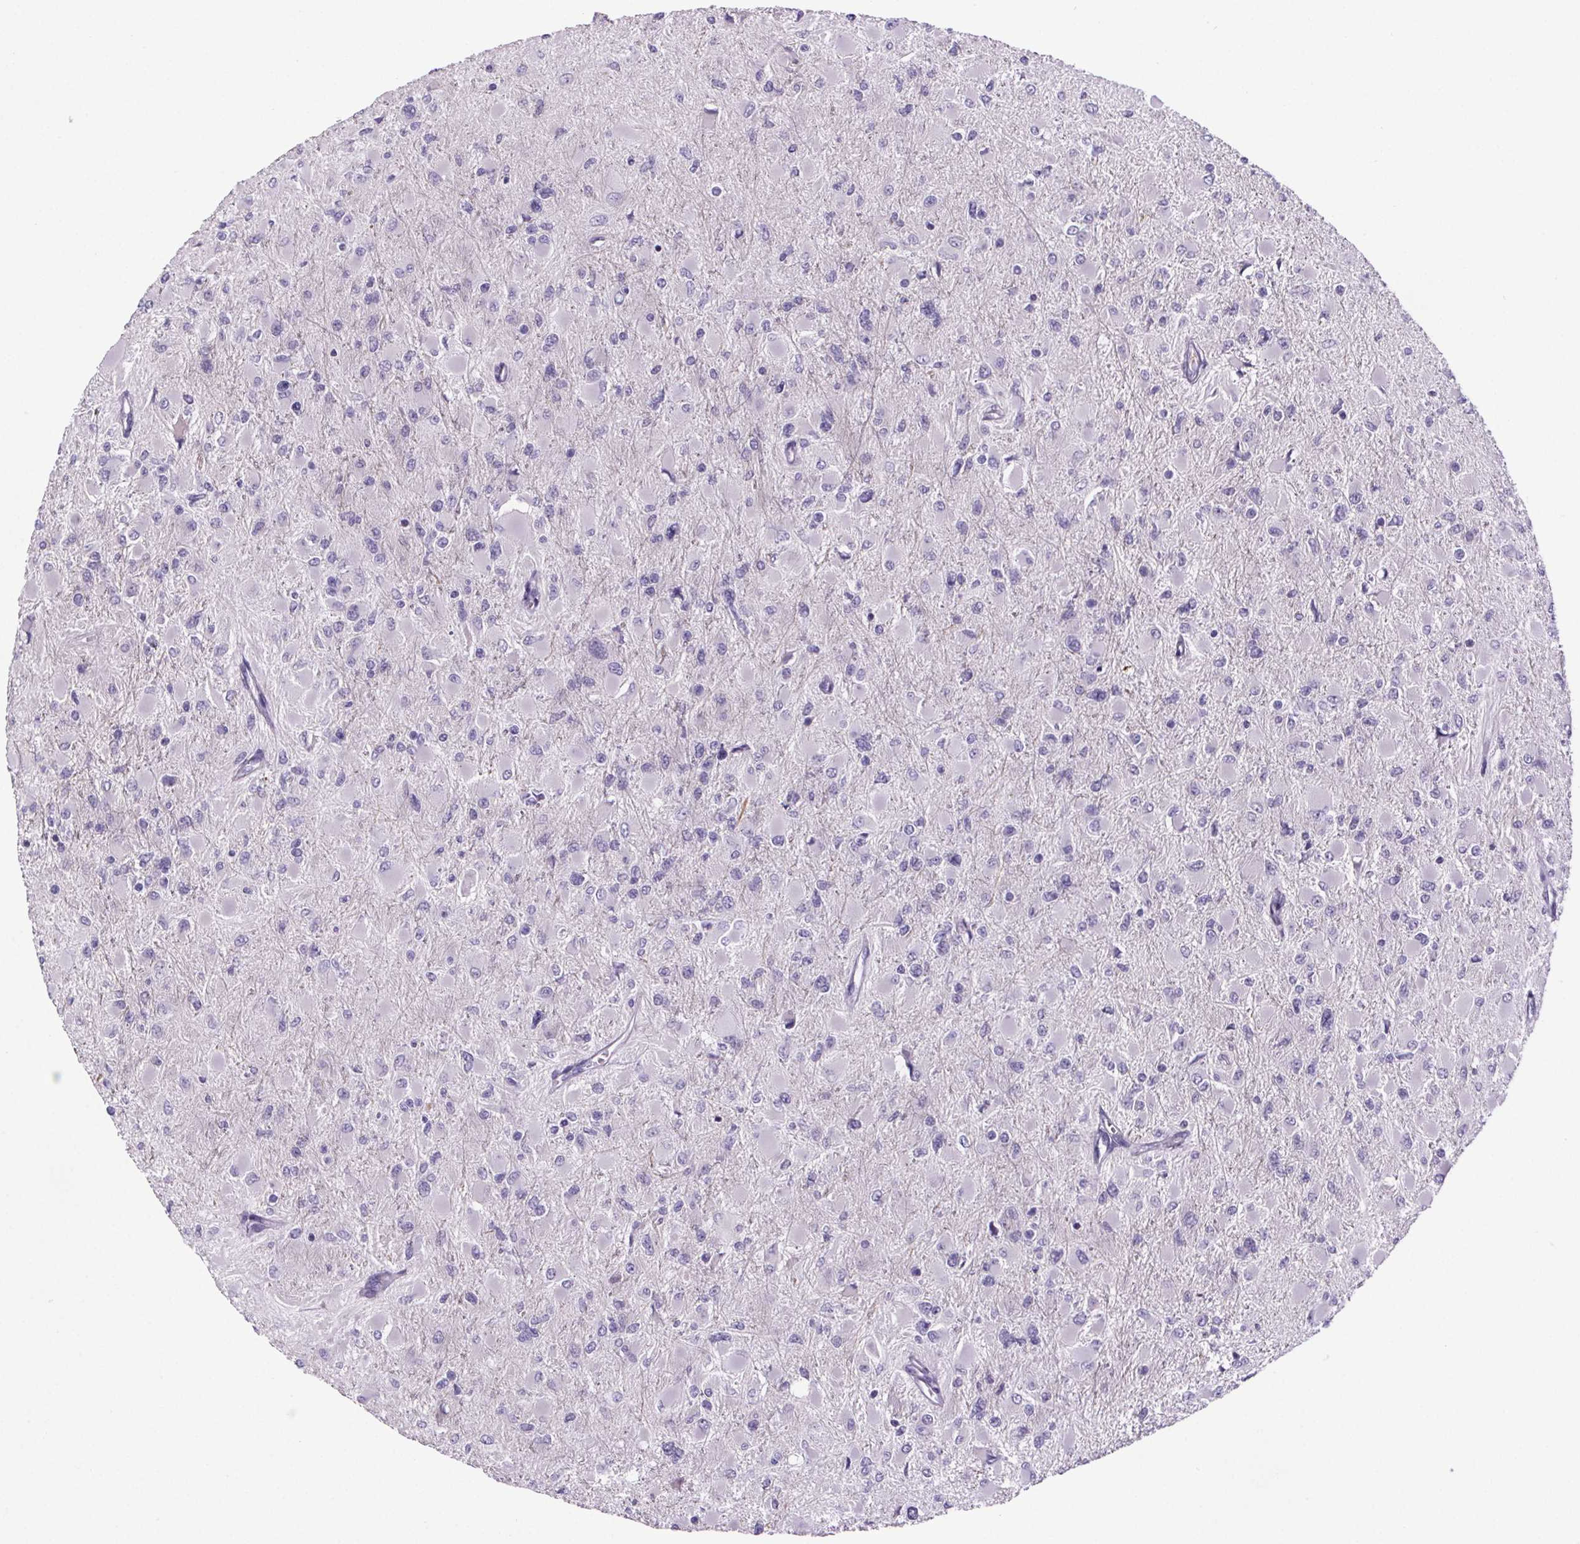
{"staining": {"intensity": "negative", "quantity": "none", "location": "none"}, "tissue": "glioma", "cell_type": "Tumor cells", "image_type": "cancer", "snomed": [{"axis": "morphology", "description": "Glioma, malignant, High grade"}, {"axis": "topography", "description": "Cerebral cortex"}], "caption": "Human glioma stained for a protein using immunohistochemistry (IHC) displays no staining in tumor cells.", "gene": "CUBN", "patient": {"sex": "female", "age": 36}}